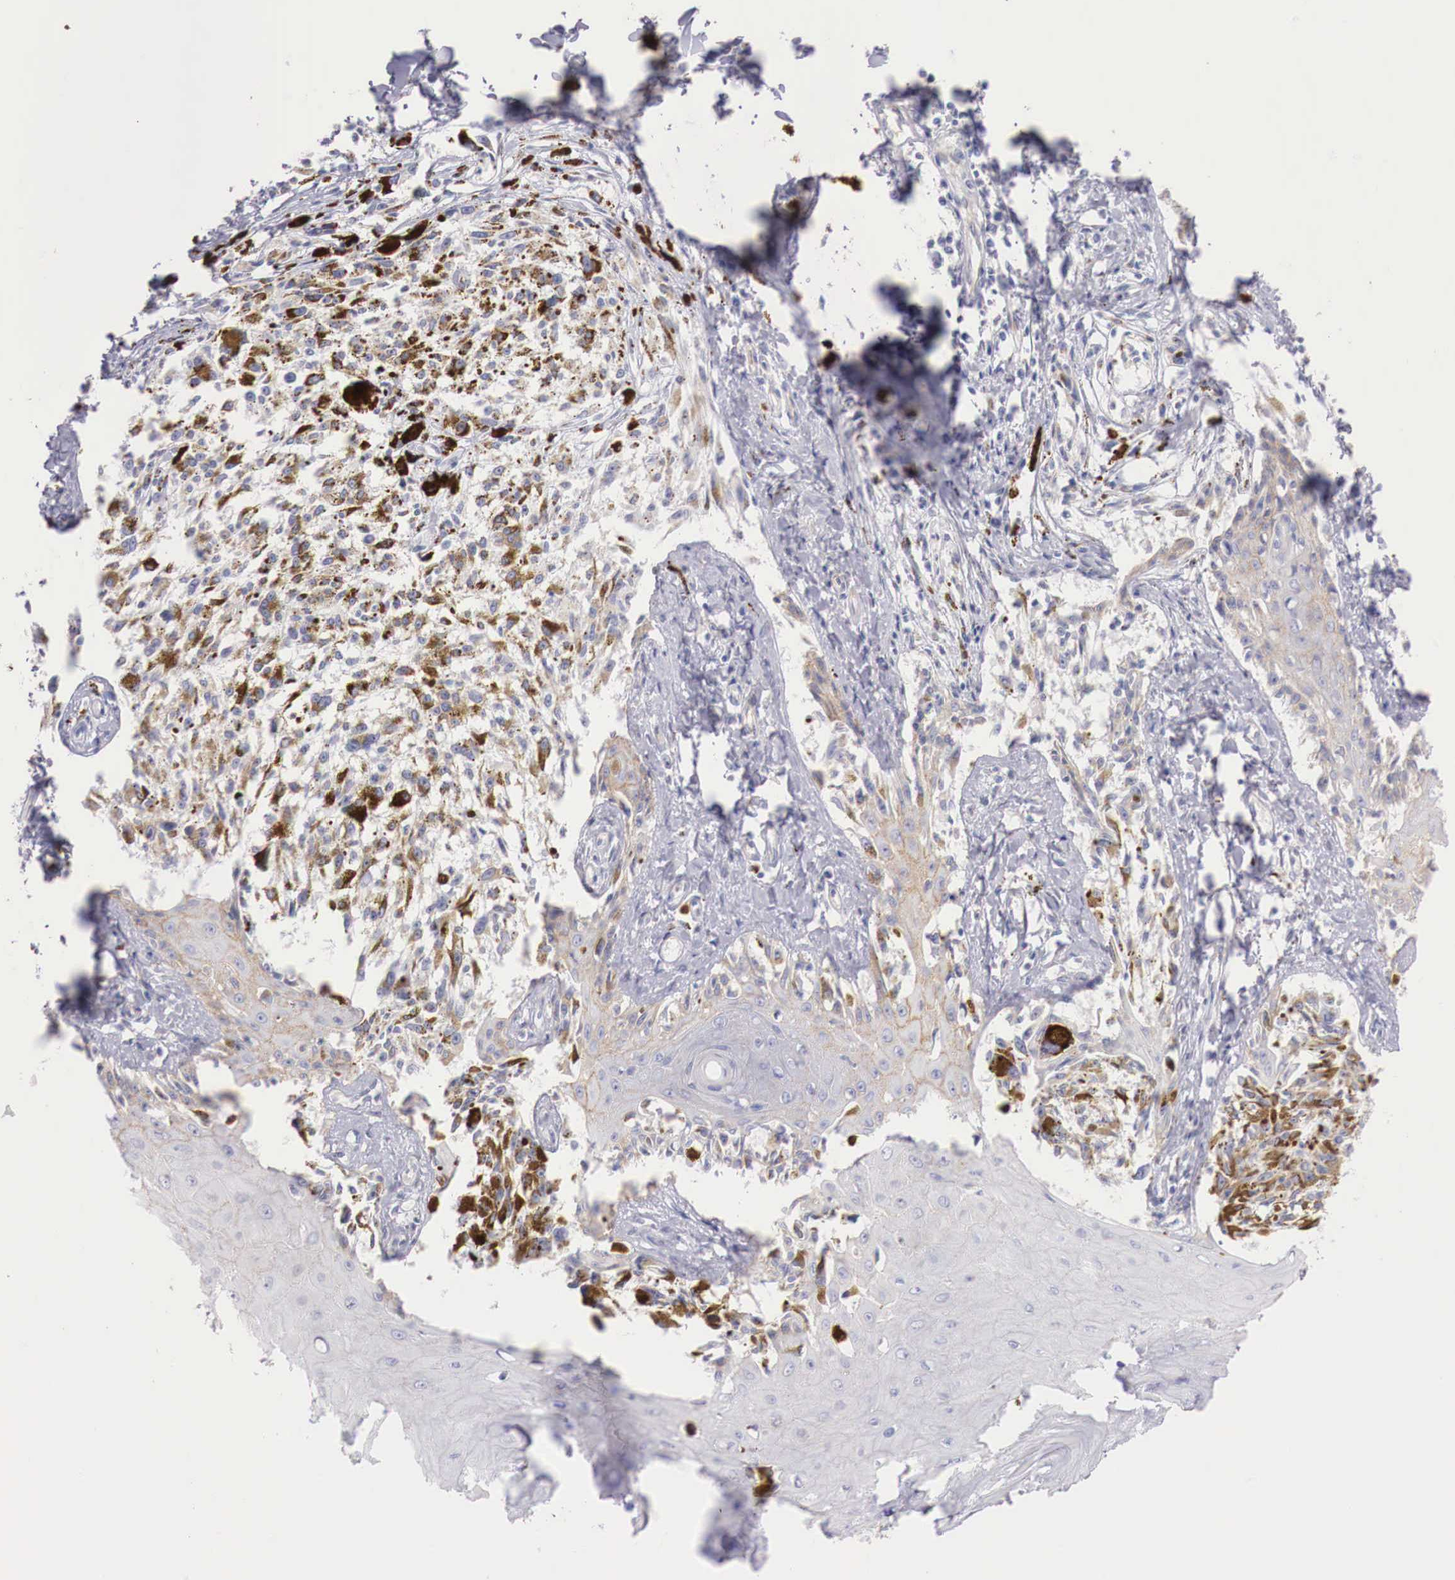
{"staining": {"intensity": "moderate", "quantity": "25%-75%", "location": "cytoplasmic/membranous"}, "tissue": "melanoma", "cell_type": "Tumor cells", "image_type": "cancer", "snomed": [{"axis": "morphology", "description": "Malignant melanoma, NOS"}, {"axis": "topography", "description": "Skin"}], "caption": "A brown stain labels moderate cytoplasmic/membranous expression of a protein in human malignant melanoma tumor cells.", "gene": "TRIM13", "patient": {"sex": "female", "age": 82}}